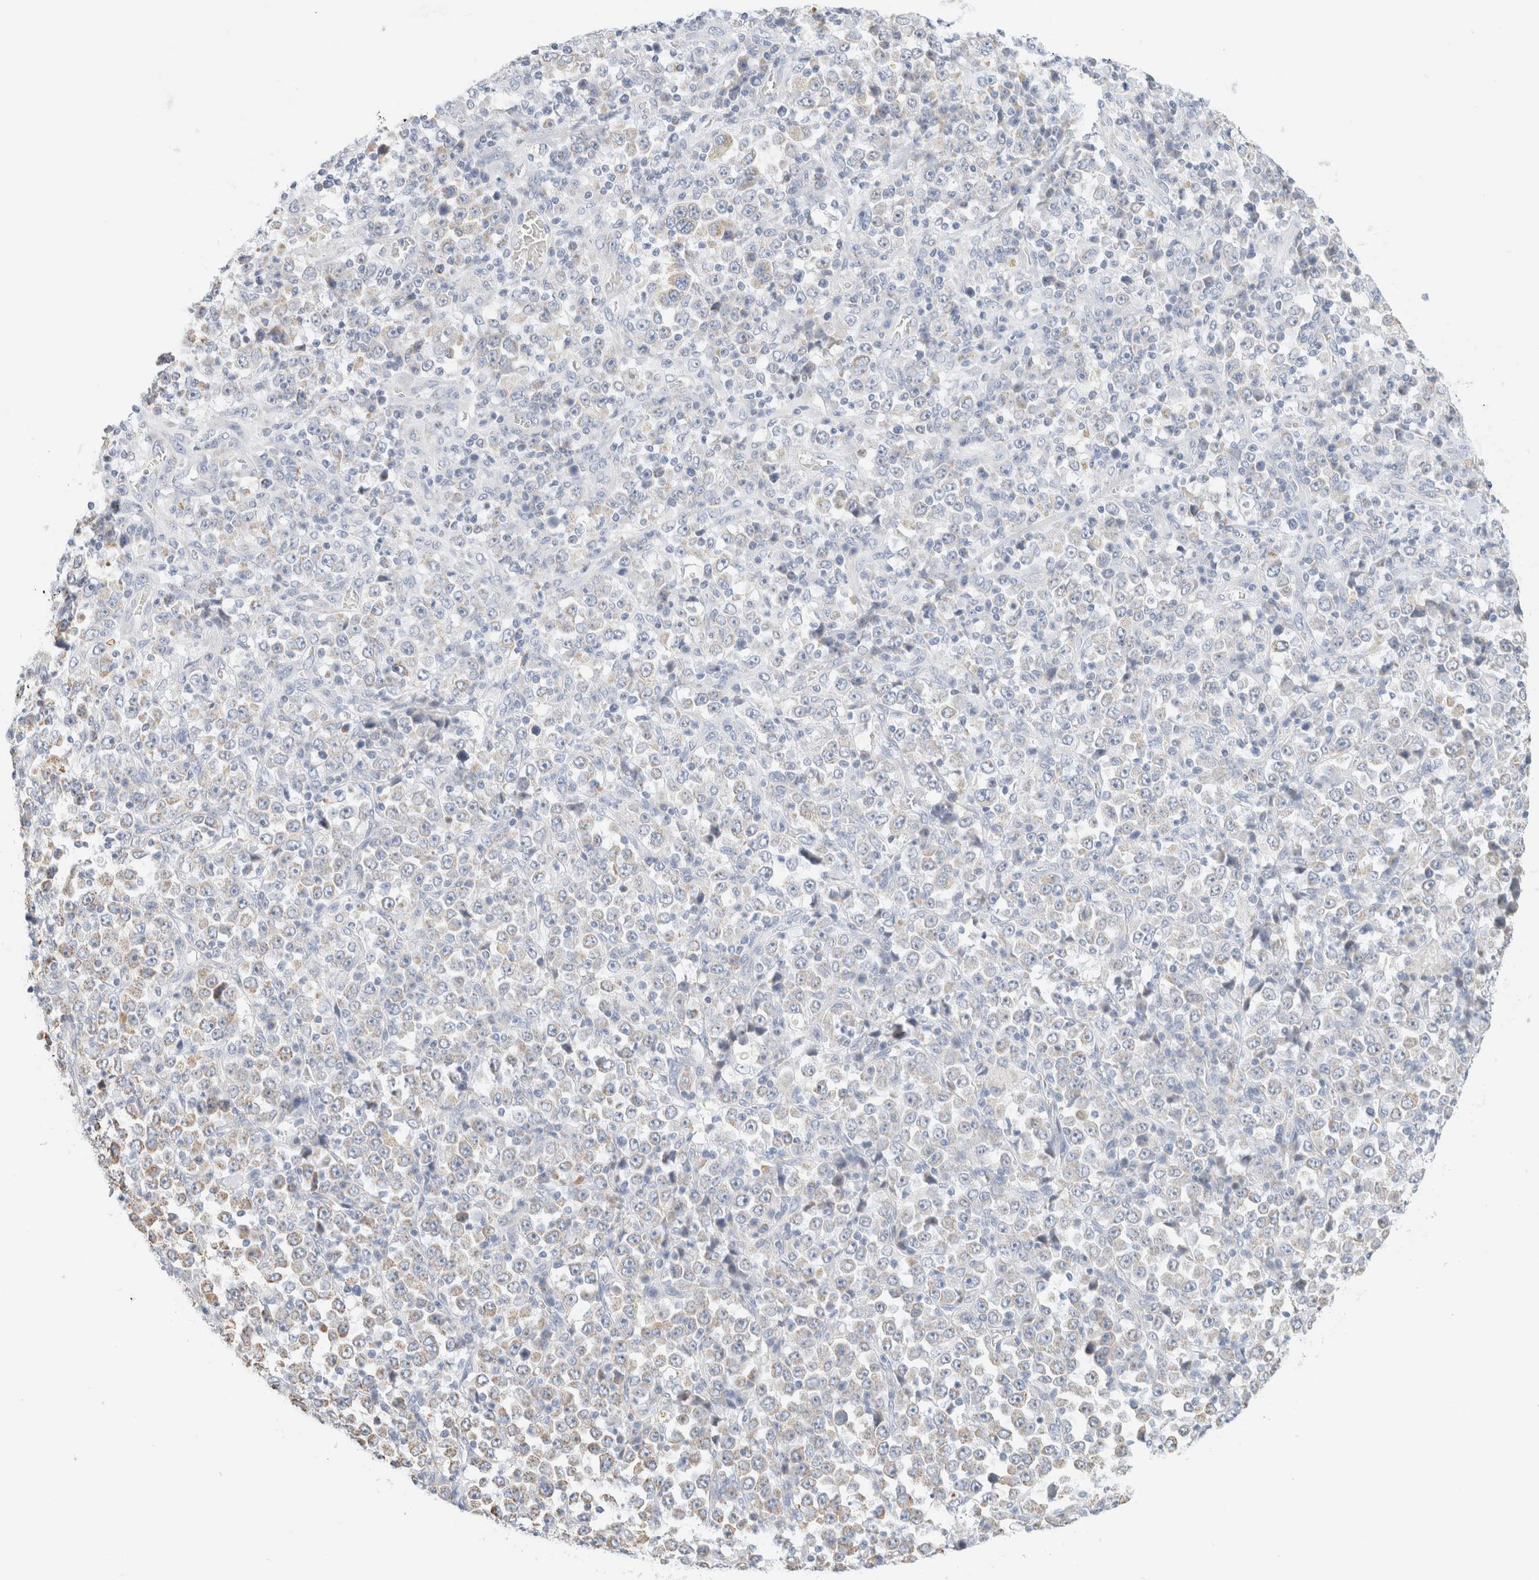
{"staining": {"intensity": "weak", "quantity": "<25%", "location": "cytoplasmic/membranous"}, "tissue": "stomach cancer", "cell_type": "Tumor cells", "image_type": "cancer", "snomed": [{"axis": "morphology", "description": "Normal tissue, NOS"}, {"axis": "morphology", "description": "Adenocarcinoma, NOS"}, {"axis": "topography", "description": "Stomach, upper"}, {"axis": "topography", "description": "Stomach"}], "caption": "Immunohistochemistry micrograph of stomach cancer (adenocarcinoma) stained for a protein (brown), which reveals no staining in tumor cells.", "gene": "HDHD3", "patient": {"sex": "male", "age": 59}}